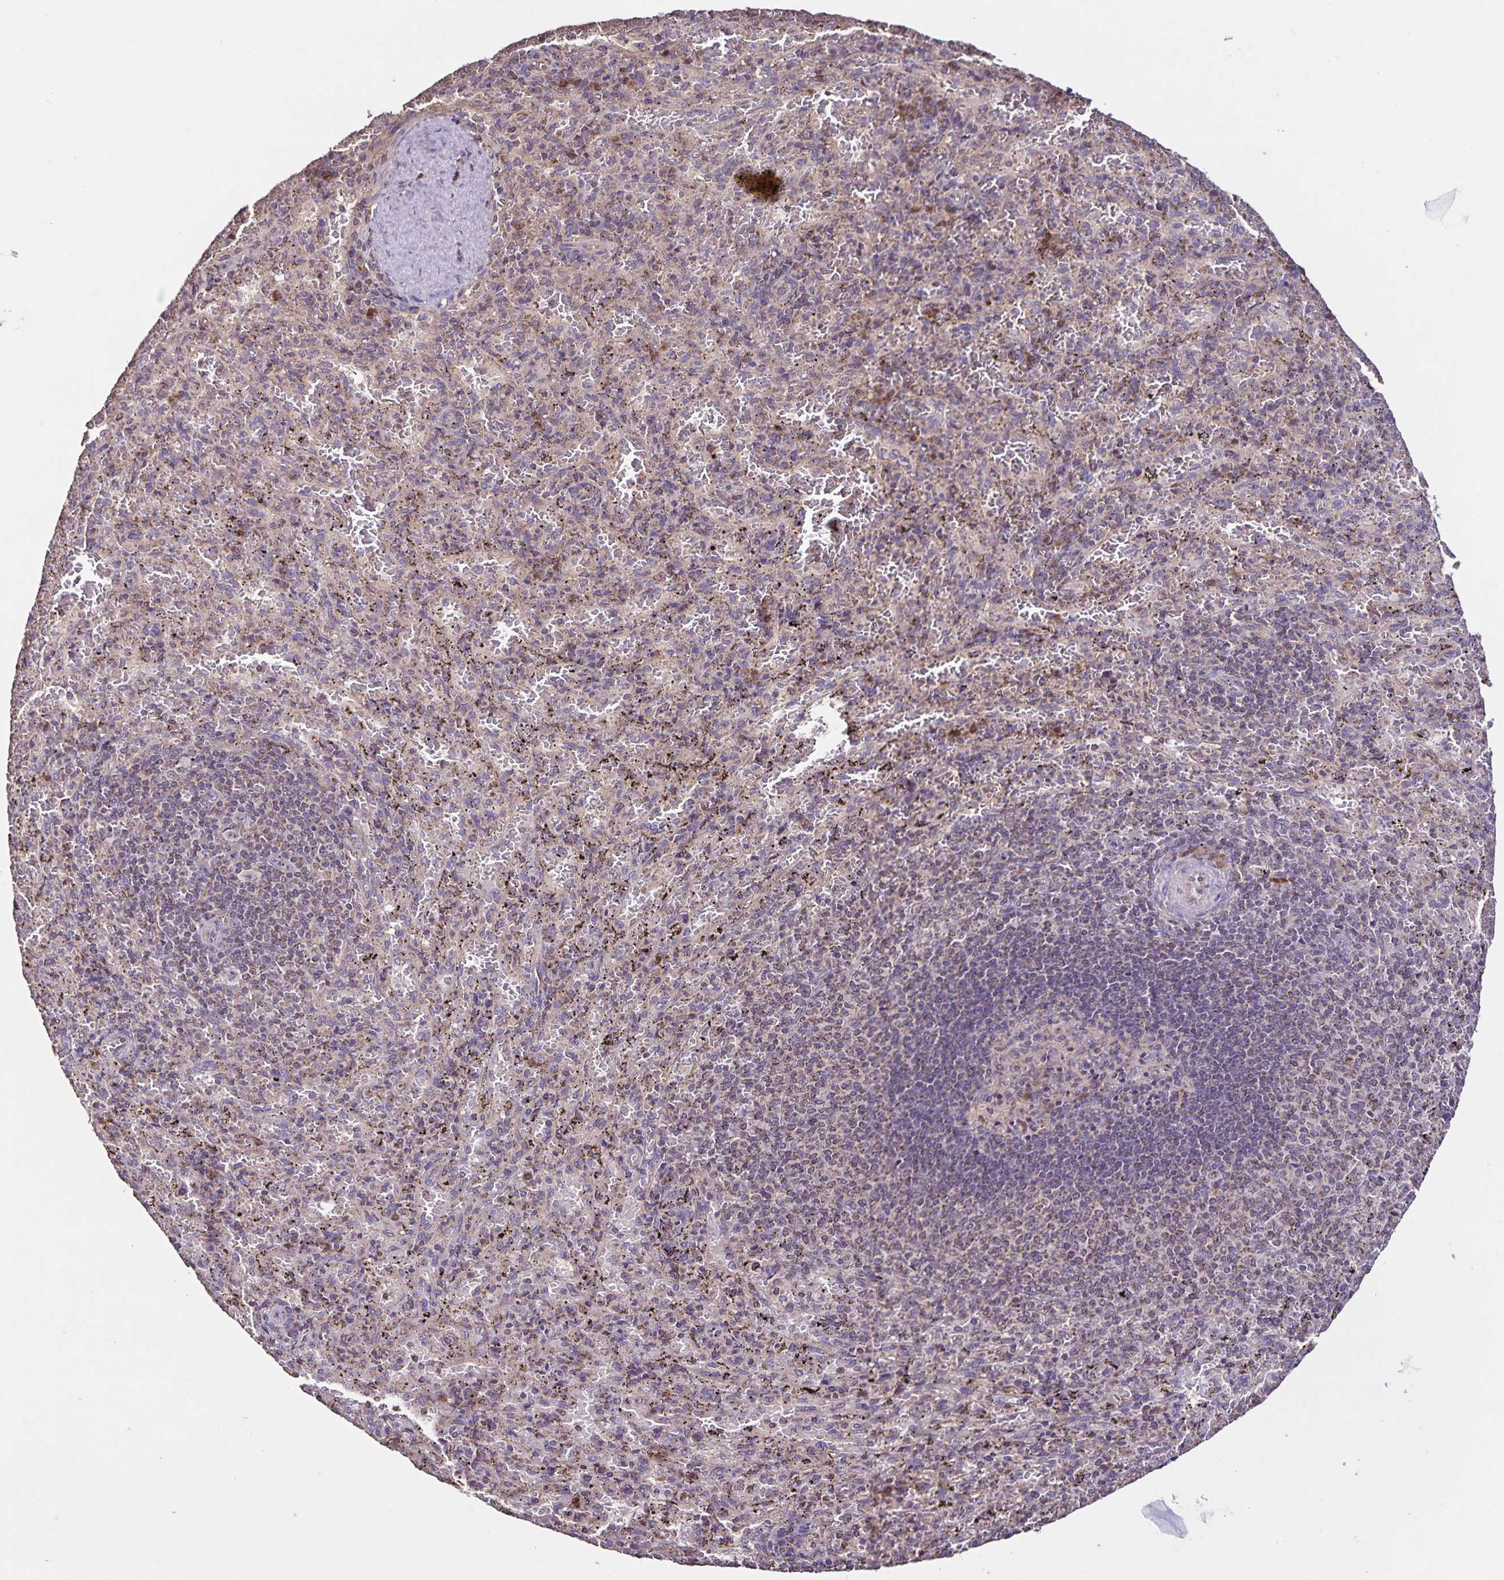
{"staining": {"intensity": "weak", "quantity": "<25%", "location": "cytoplasmic/membranous"}, "tissue": "spleen", "cell_type": "Cells in red pulp", "image_type": "normal", "snomed": [{"axis": "morphology", "description": "Normal tissue, NOS"}, {"axis": "topography", "description": "Spleen"}], "caption": "Histopathology image shows no protein staining in cells in red pulp of normal spleen.", "gene": "MAN1A1", "patient": {"sex": "male", "age": 57}}